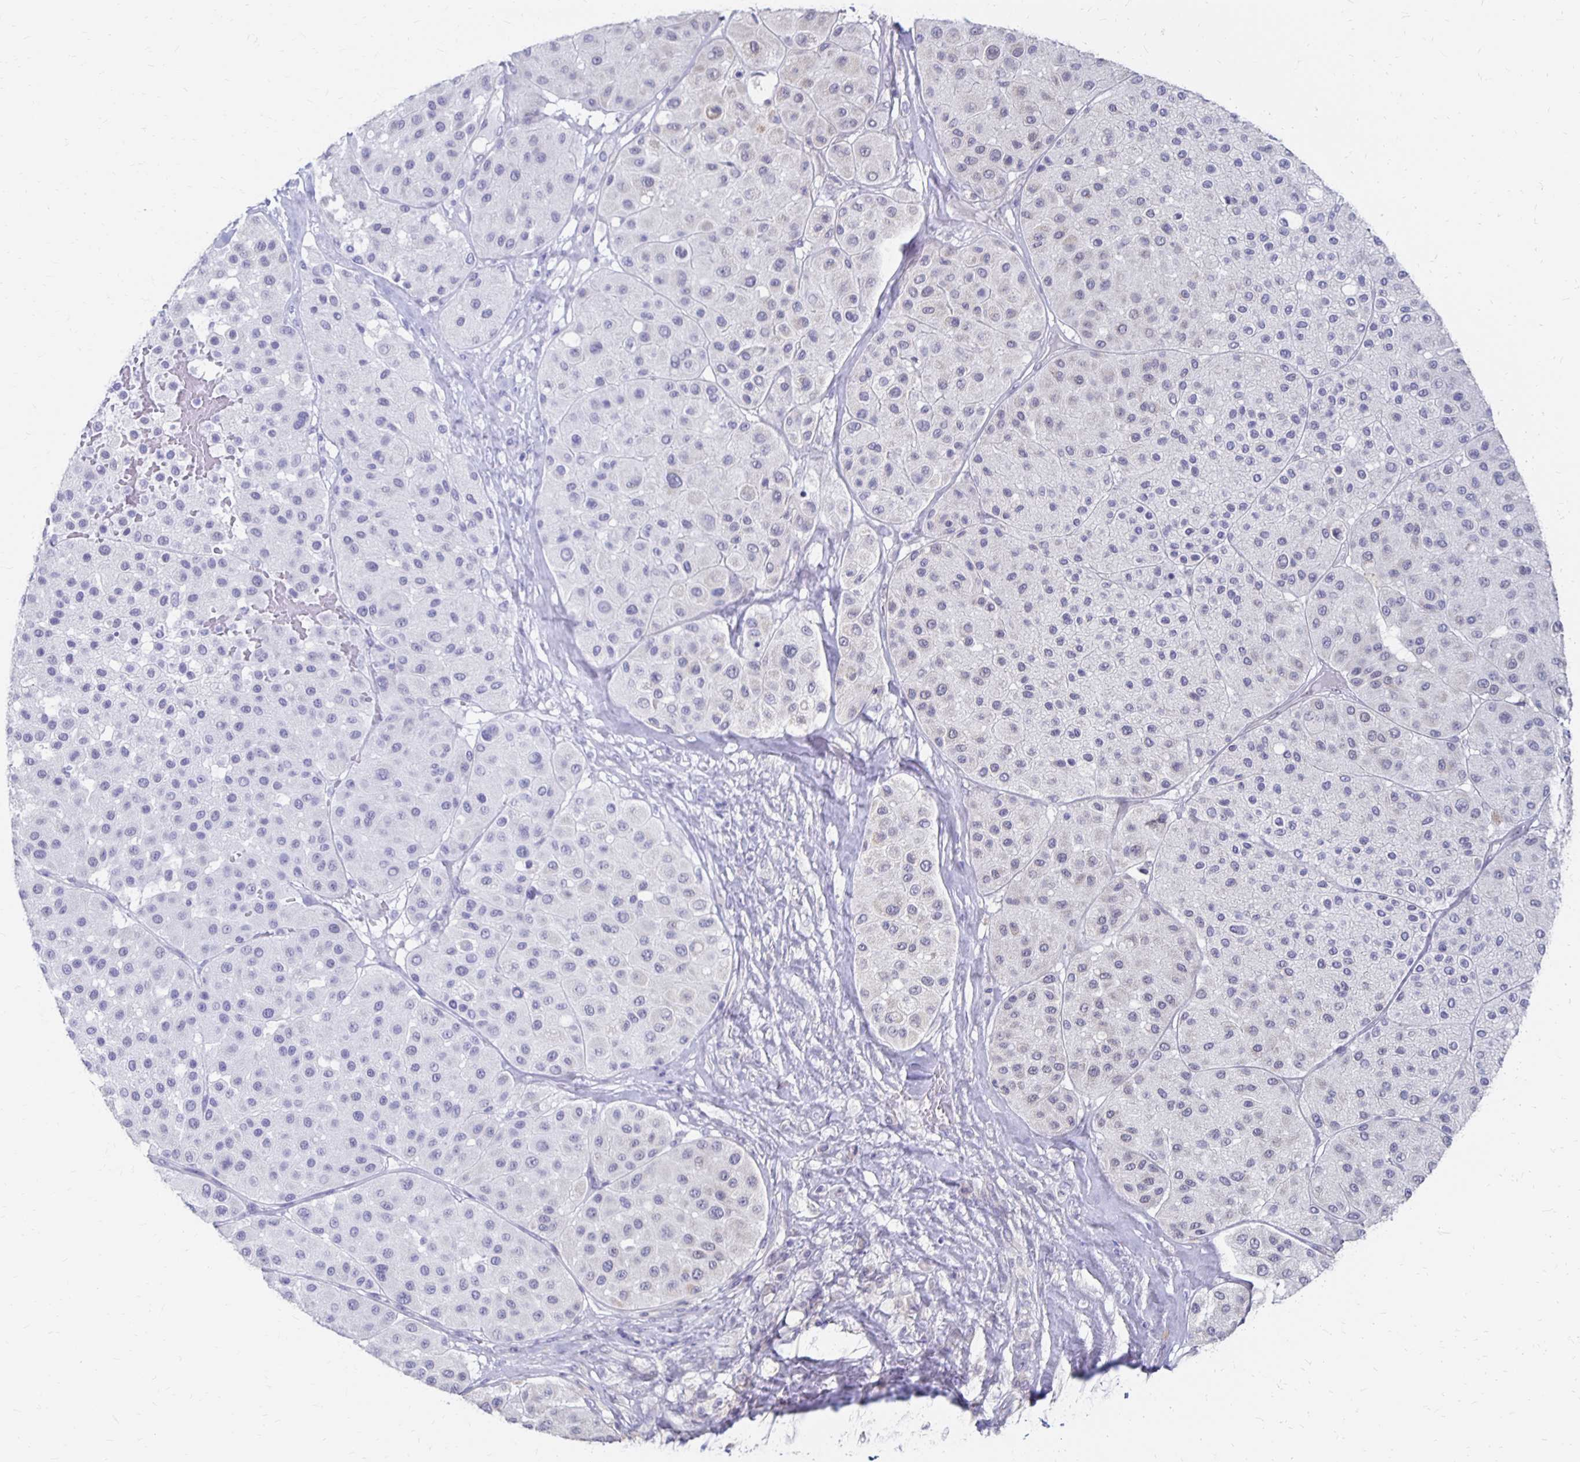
{"staining": {"intensity": "negative", "quantity": "none", "location": "none"}, "tissue": "melanoma", "cell_type": "Tumor cells", "image_type": "cancer", "snomed": [{"axis": "morphology", "description": "Malignant melanoma, Metastatic site"}, {"axis": "topography", "description": "Smooth muscle"}], "caption": "Photomicrograph shows no significant protein positivity in tumor cells of malignant melanoma (metastatic site).", "gene": "ATOSB", "patient": {"sex": "male", "age": 41}}